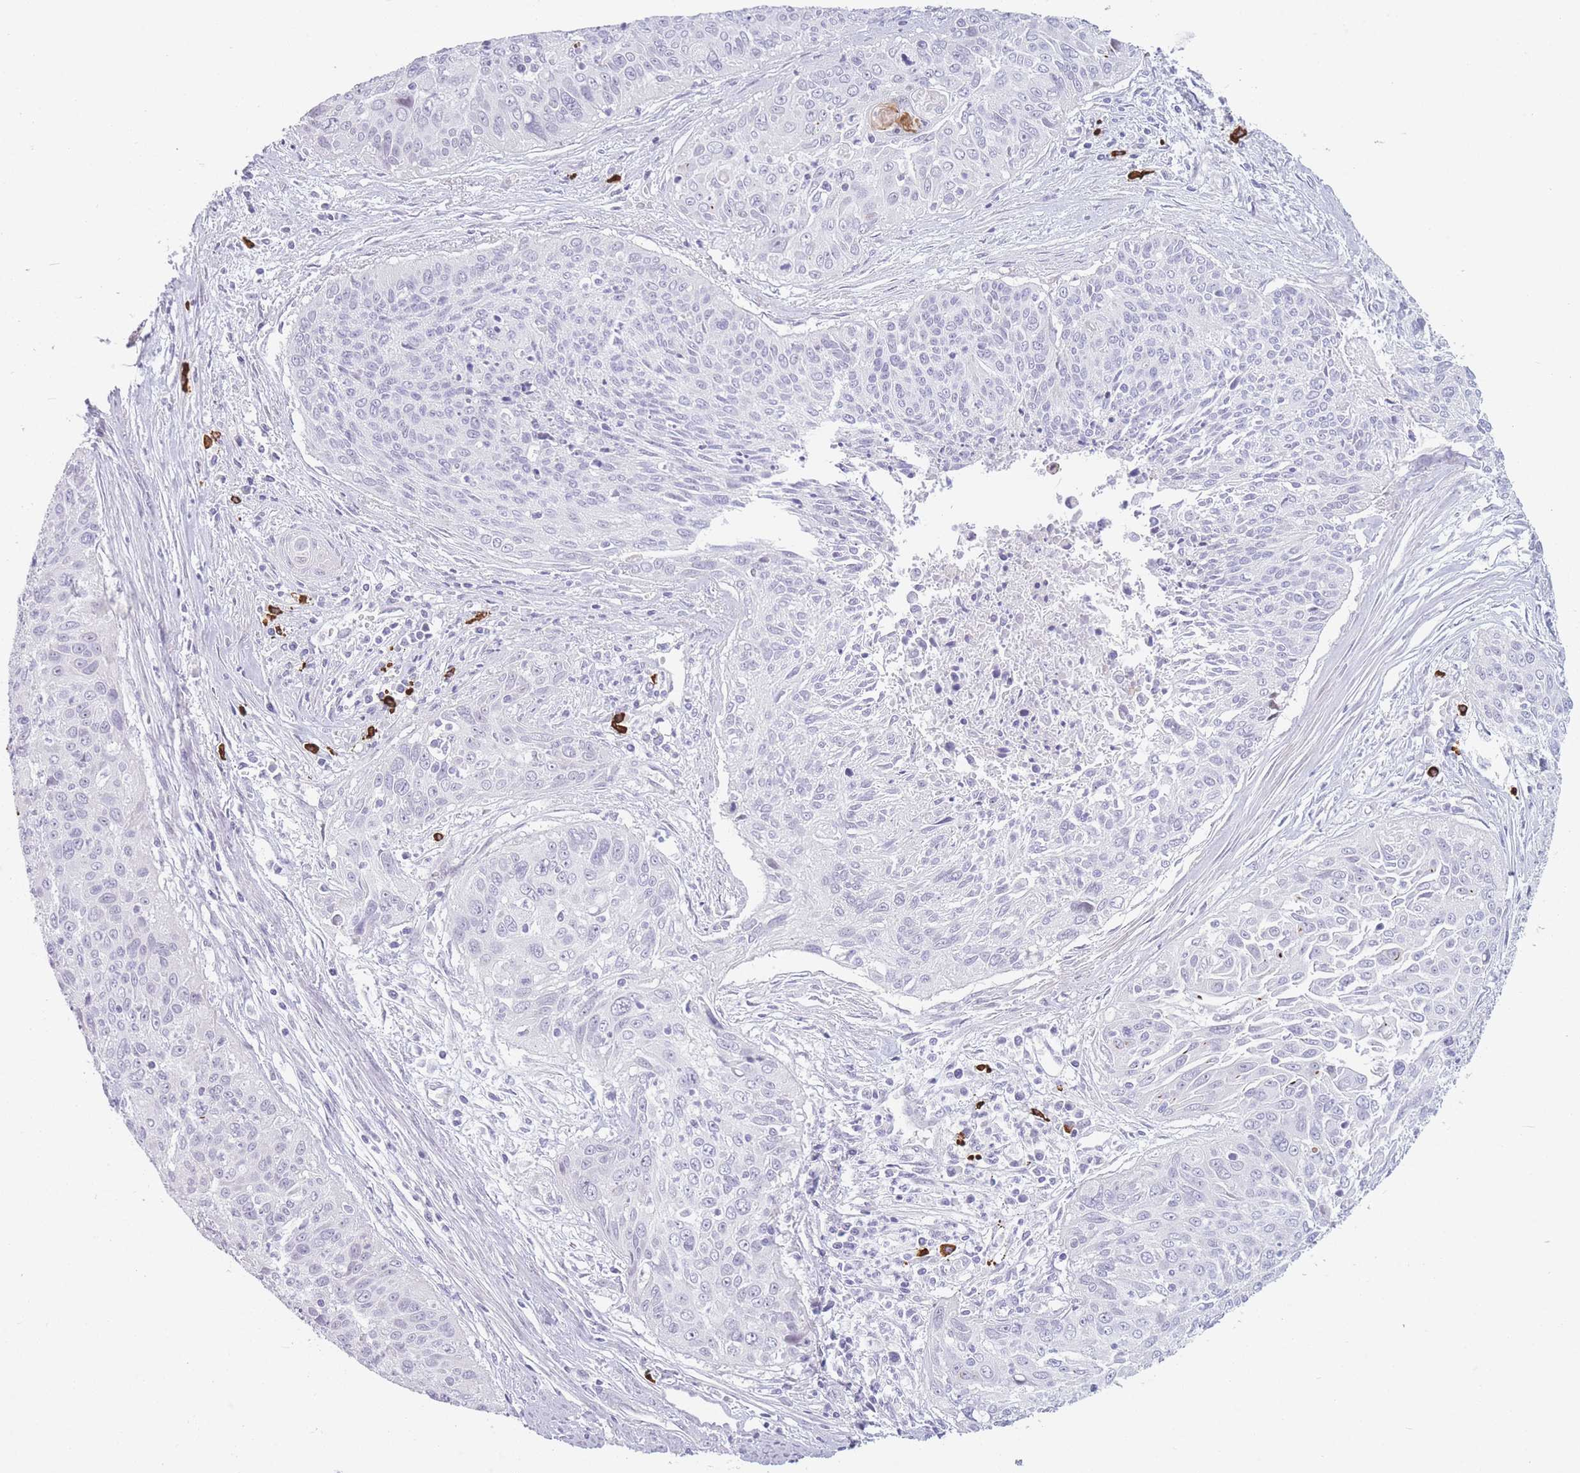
{"staining": {"intensity": "negative", "quantity": "none", "location": "none"}, "tissue": "cervical cancer", "cell_type": "Tumor cells", "image_type": "cancer", "snomed": [{"axis": "morphology", "description": "Squamous cell carcinoma, NOS"}, {"axis": "topography", "description": "Cervix"}], "caption": "Immunohistochemical staining of human cervical cancer (squamous cell carcinoma) reveals no significant expression in tumor cells.", "gene": "PLEKHG2", "patient": {"sex": "female", "age": 55}}